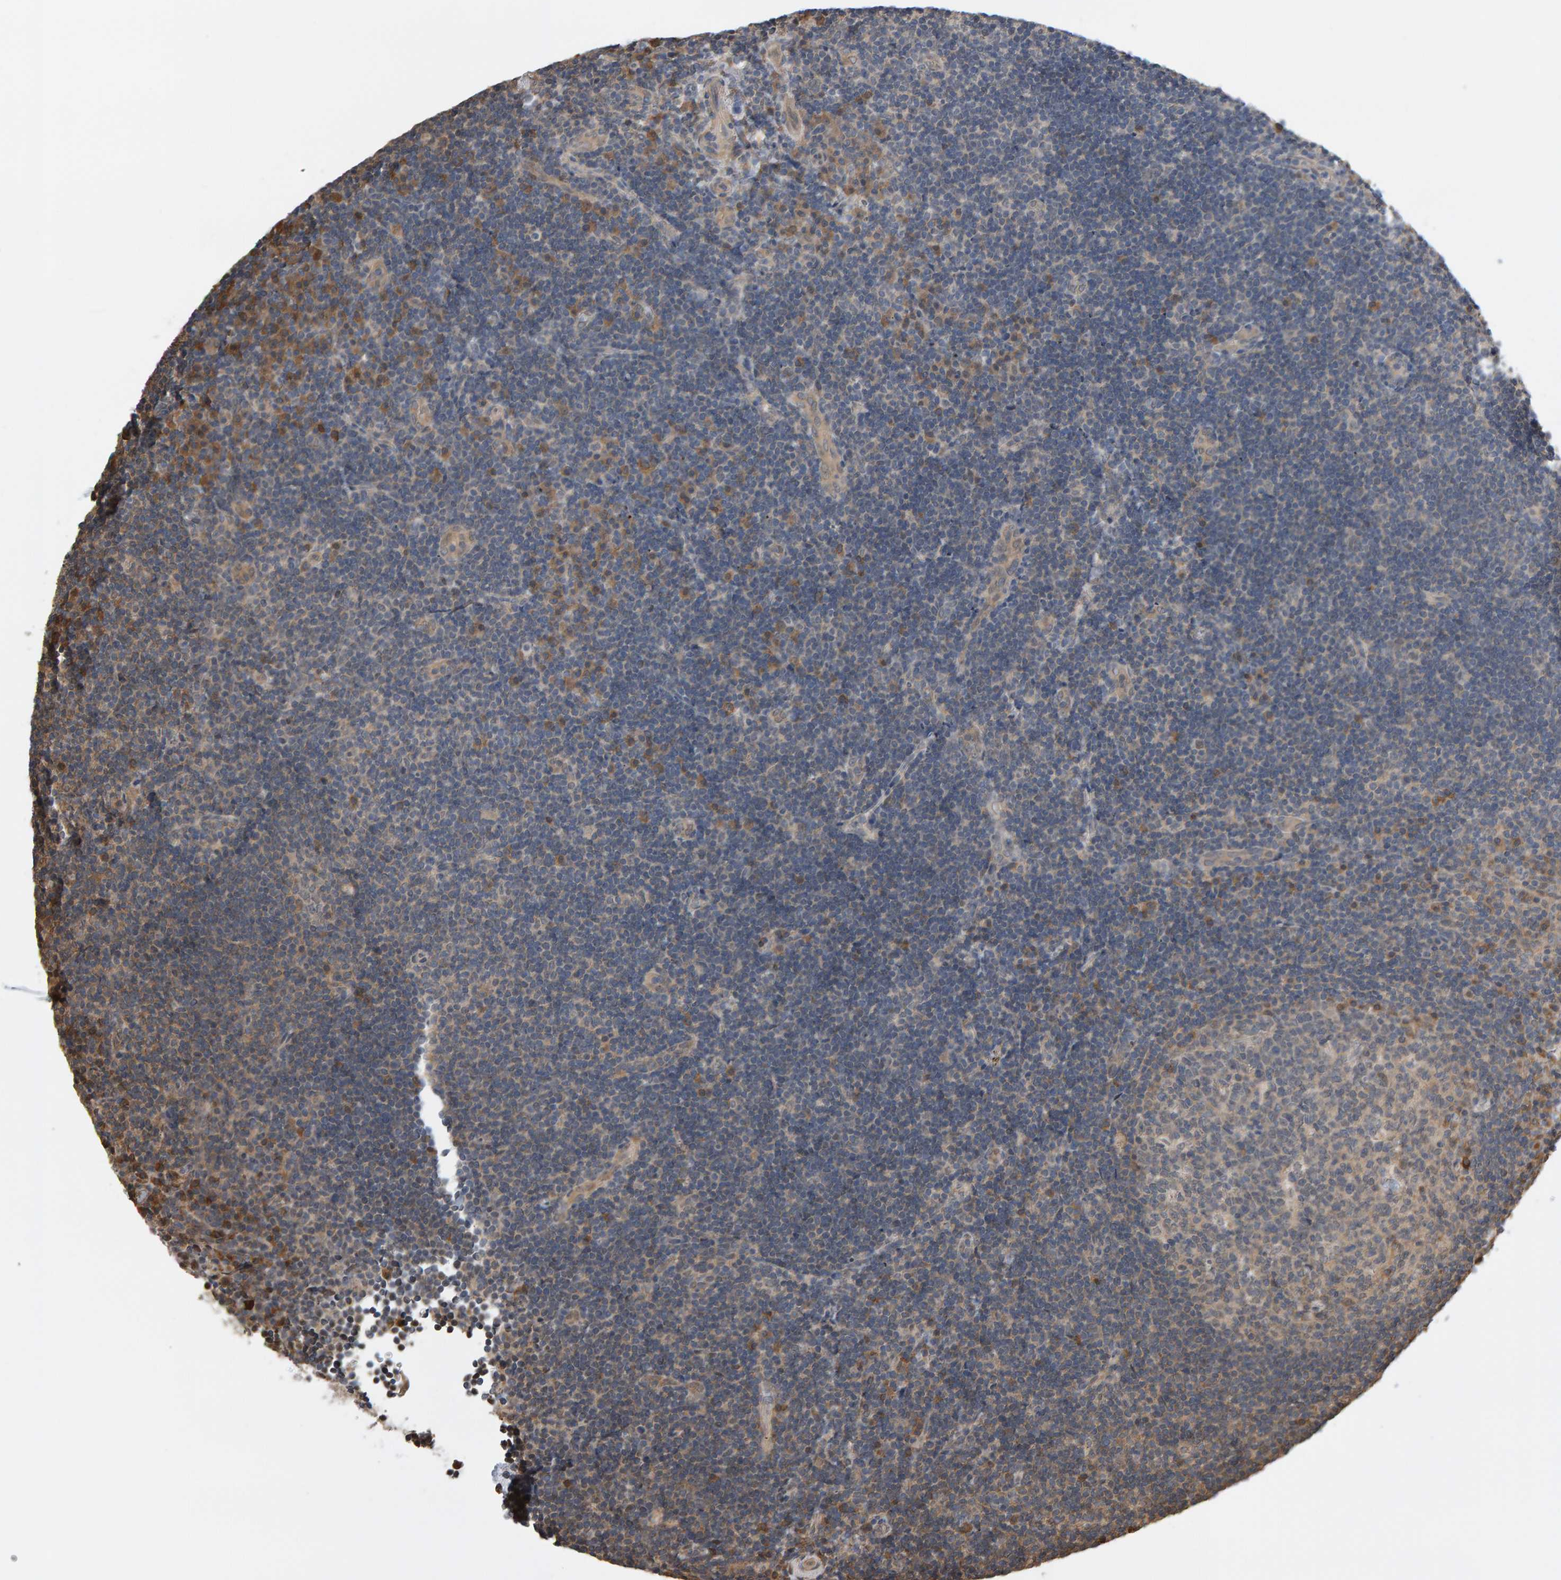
{"staining": {"intensity": "weak", "quantity": "<25%", "location": "cytoplasmic/membranous"}, "tissue": "lymphoma", "cell_type": "Tumor cells", "image_type": "cancer", "snomed": [{"axis": "morphology", "description": "Malignant lymphoma, non-Hodgkin's type, High grade"}, {"axis": "topography", "description": "Tonsil"}], "caption": "IHC of human lymphoma demonstrates no staining in tumor cells.", "gene": "COASY", "patient": {"sex": "female", "age": 36}}